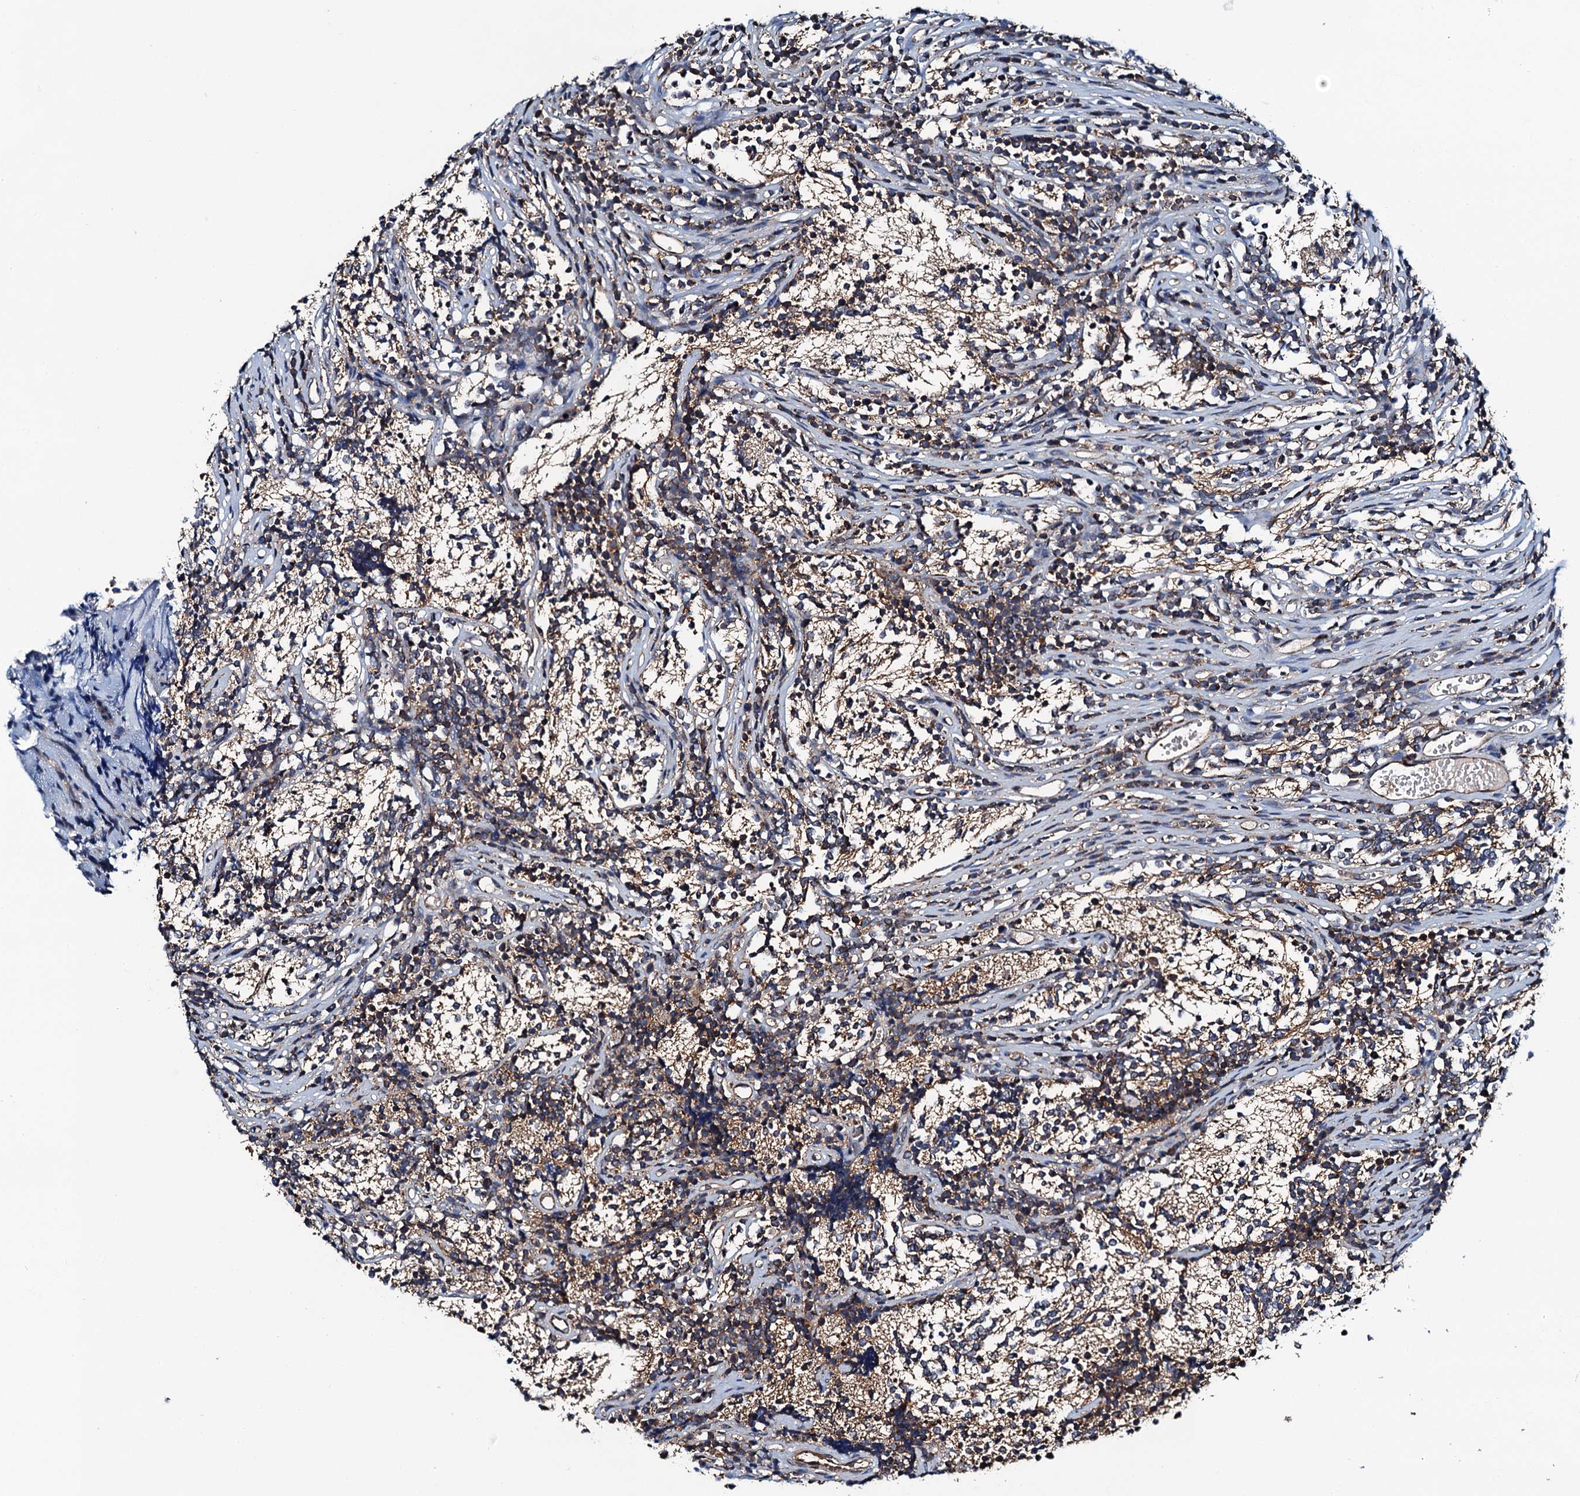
{"staining": {"intensity": "moderate", "quantity": "25%-75%", "location": "cytoplasmic/membranous"}, "tissue": "glioma", "cell_type": "Tumor cells", "image_type": "cancer", "snomed": [{"axis": "morphology", "description": "Glioma, malignant, Low grade"}, {"axis": "topography", "description": "Brain"}], "caption": "Glioma stained with a brown dye reveals moderate cytoplasmic/membranous positive positivity in approximately 25%-75% of tumor cells.", "gene": "NEK1", "patient": {"sex": "female", "age": 1}}